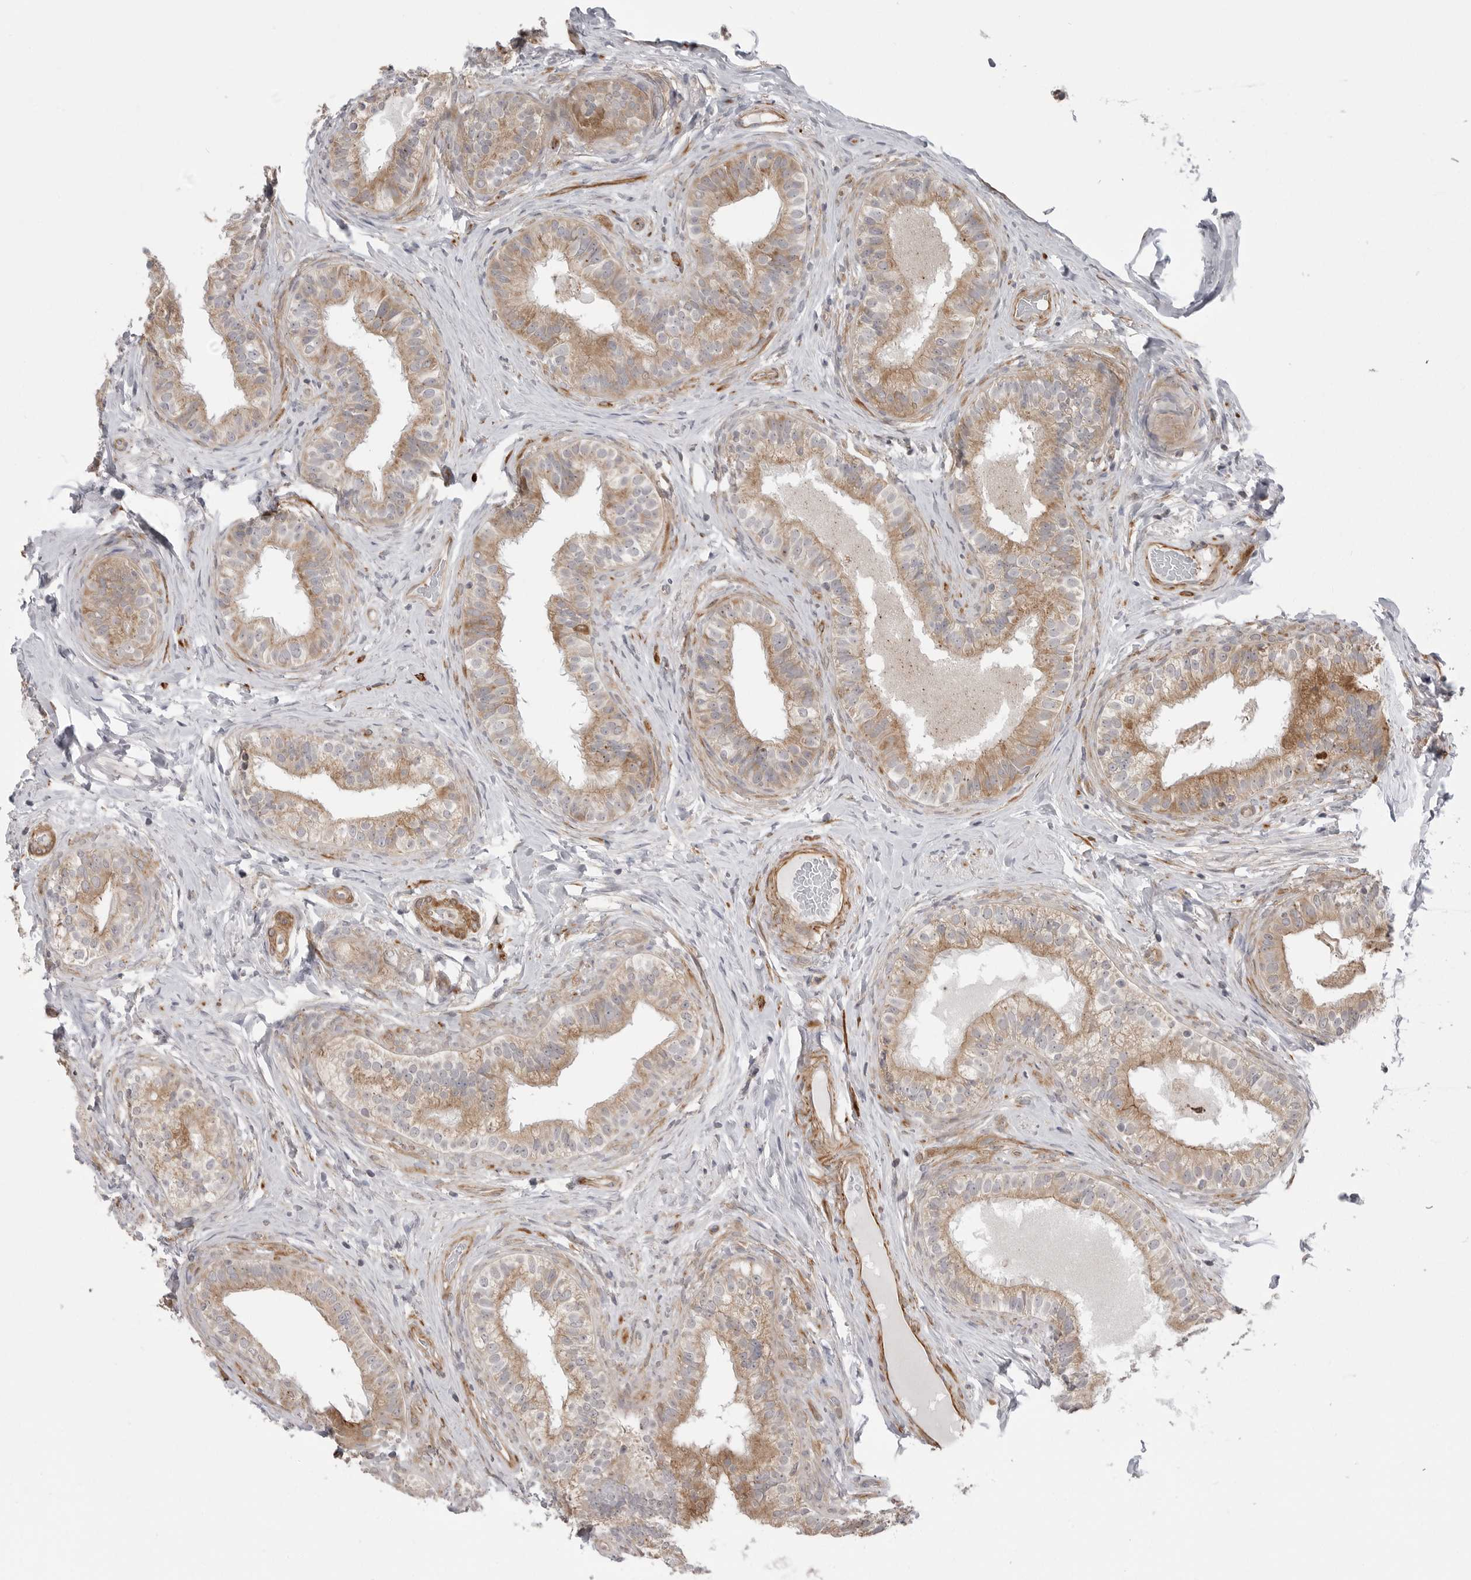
{"staining": {"intensity": "moderate", "quantity": ">75%", "location": "cytoplasmic/membranous"}, "tissue": "epididymis", "cell_type": "Glandular cells", "image_type": "normal", "snomed": [{"axis": "morphology", "description": "Normal tissue, NOS"}, {"axis": "topography", "description": "Epididymis"}], "caption": "Protein expression analysis of normal epididymis displays moderate cytoplasmic/membranous positivity in approximately >75% of glandular cells. (DAB IHC, brown staining for protein, blue staining for nuclei).", "gene": "SCP2", "patient": {"sex": "male", "age": 49}}